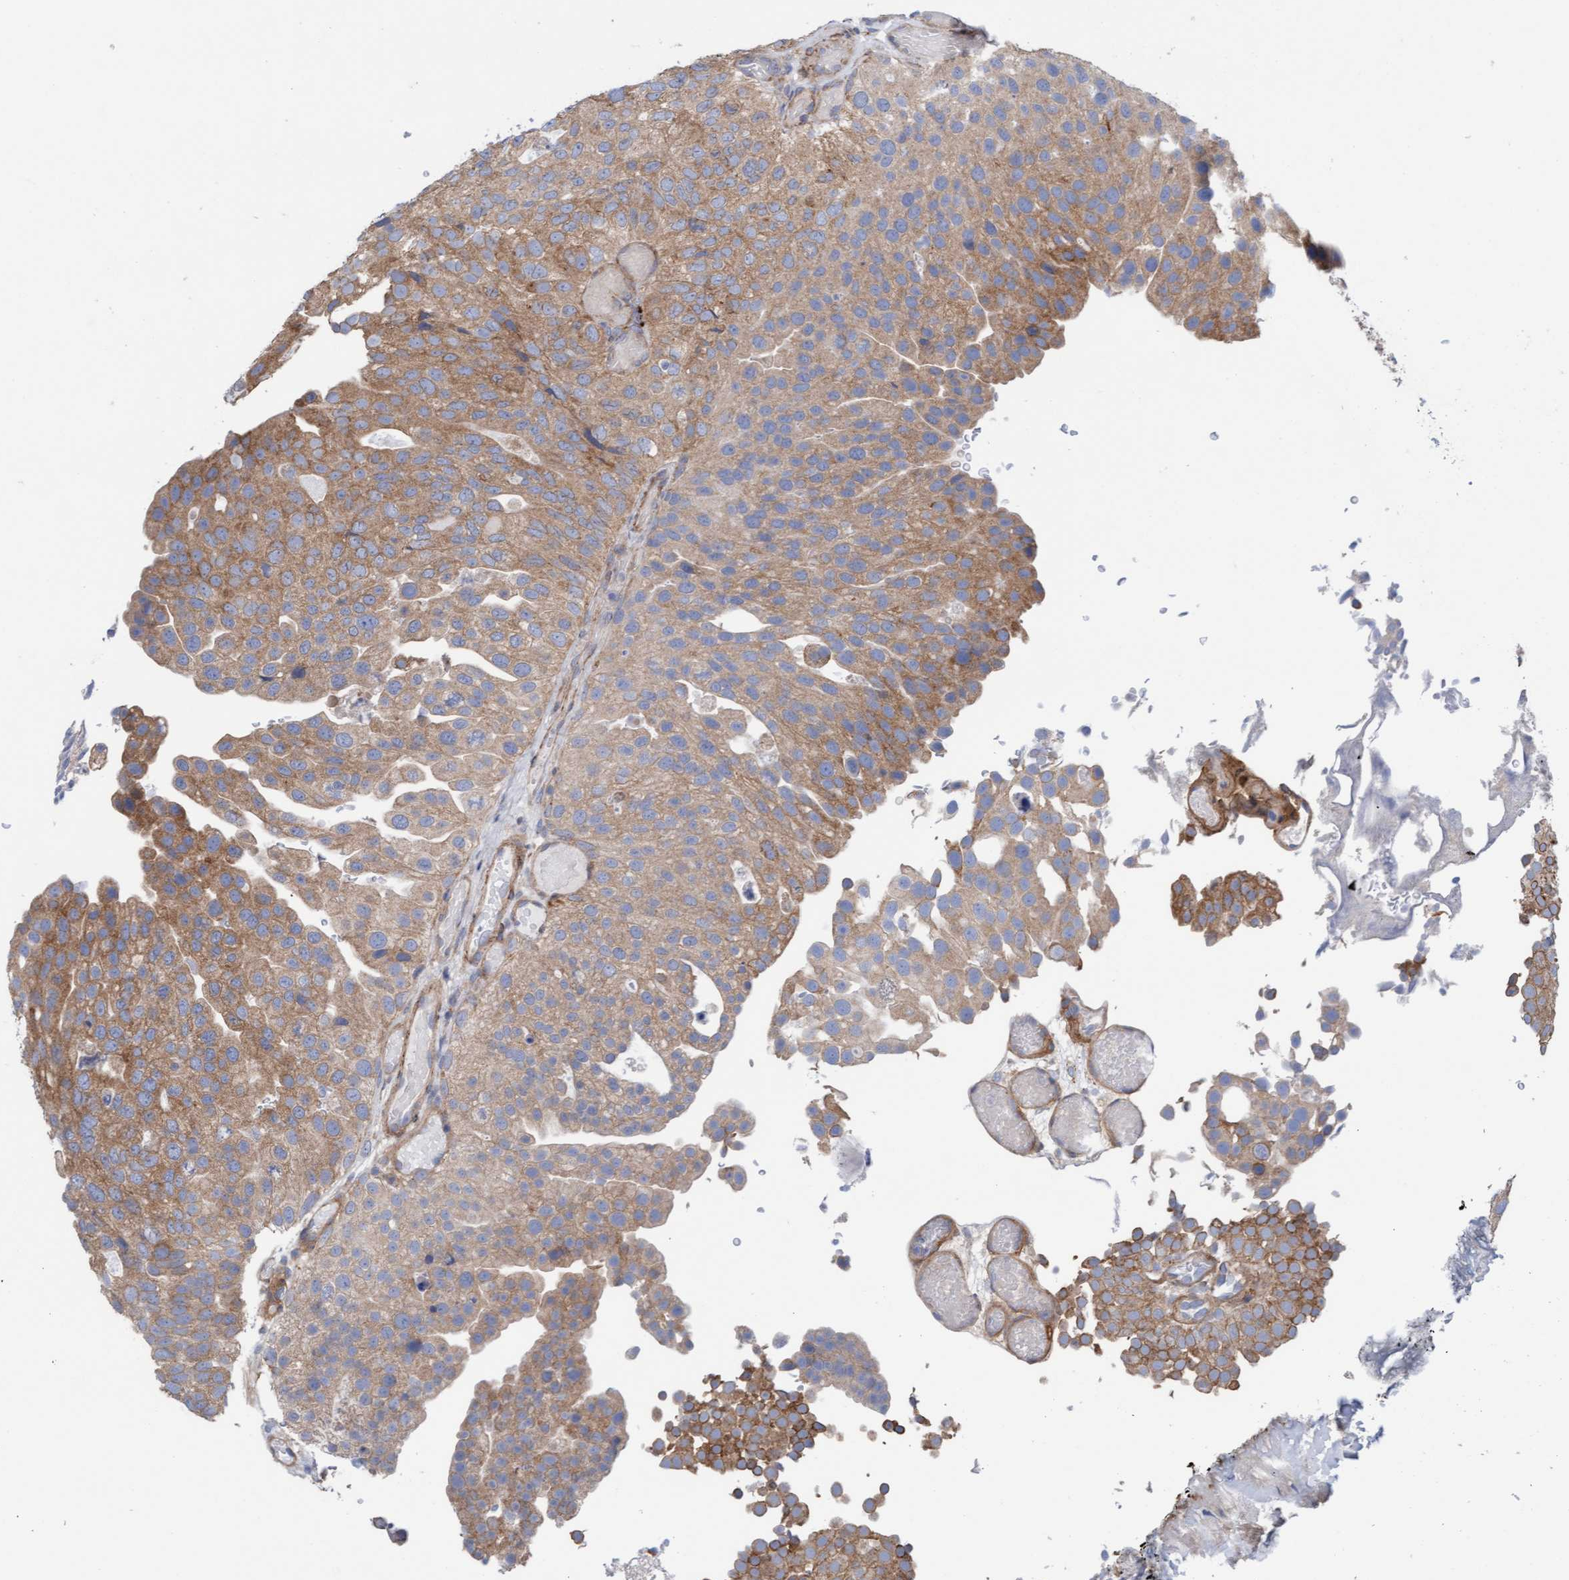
{"staining": {"intensity": "moderate", "quantity": ">75%", "location": "cytoplasmic/membranous"}, "tissue": "urothelial cancer", "cell_type": "Tumor cells", "image_type": "cancer", "snomed": [{"axis": "morphology", "description": "Urothelial carcinoma, Low grade"}, {"axis": "topography", "description": "Urinary bladder"}], "caption": "Immunohistochemical staining of urothelial cancer shows medium levels of moderate cytoplasmic/membranous protein positivity in approximately >75% of tumor cells.", "gene": "CDK5RAP3", "patient": {"sex": "male", "age": 78}}